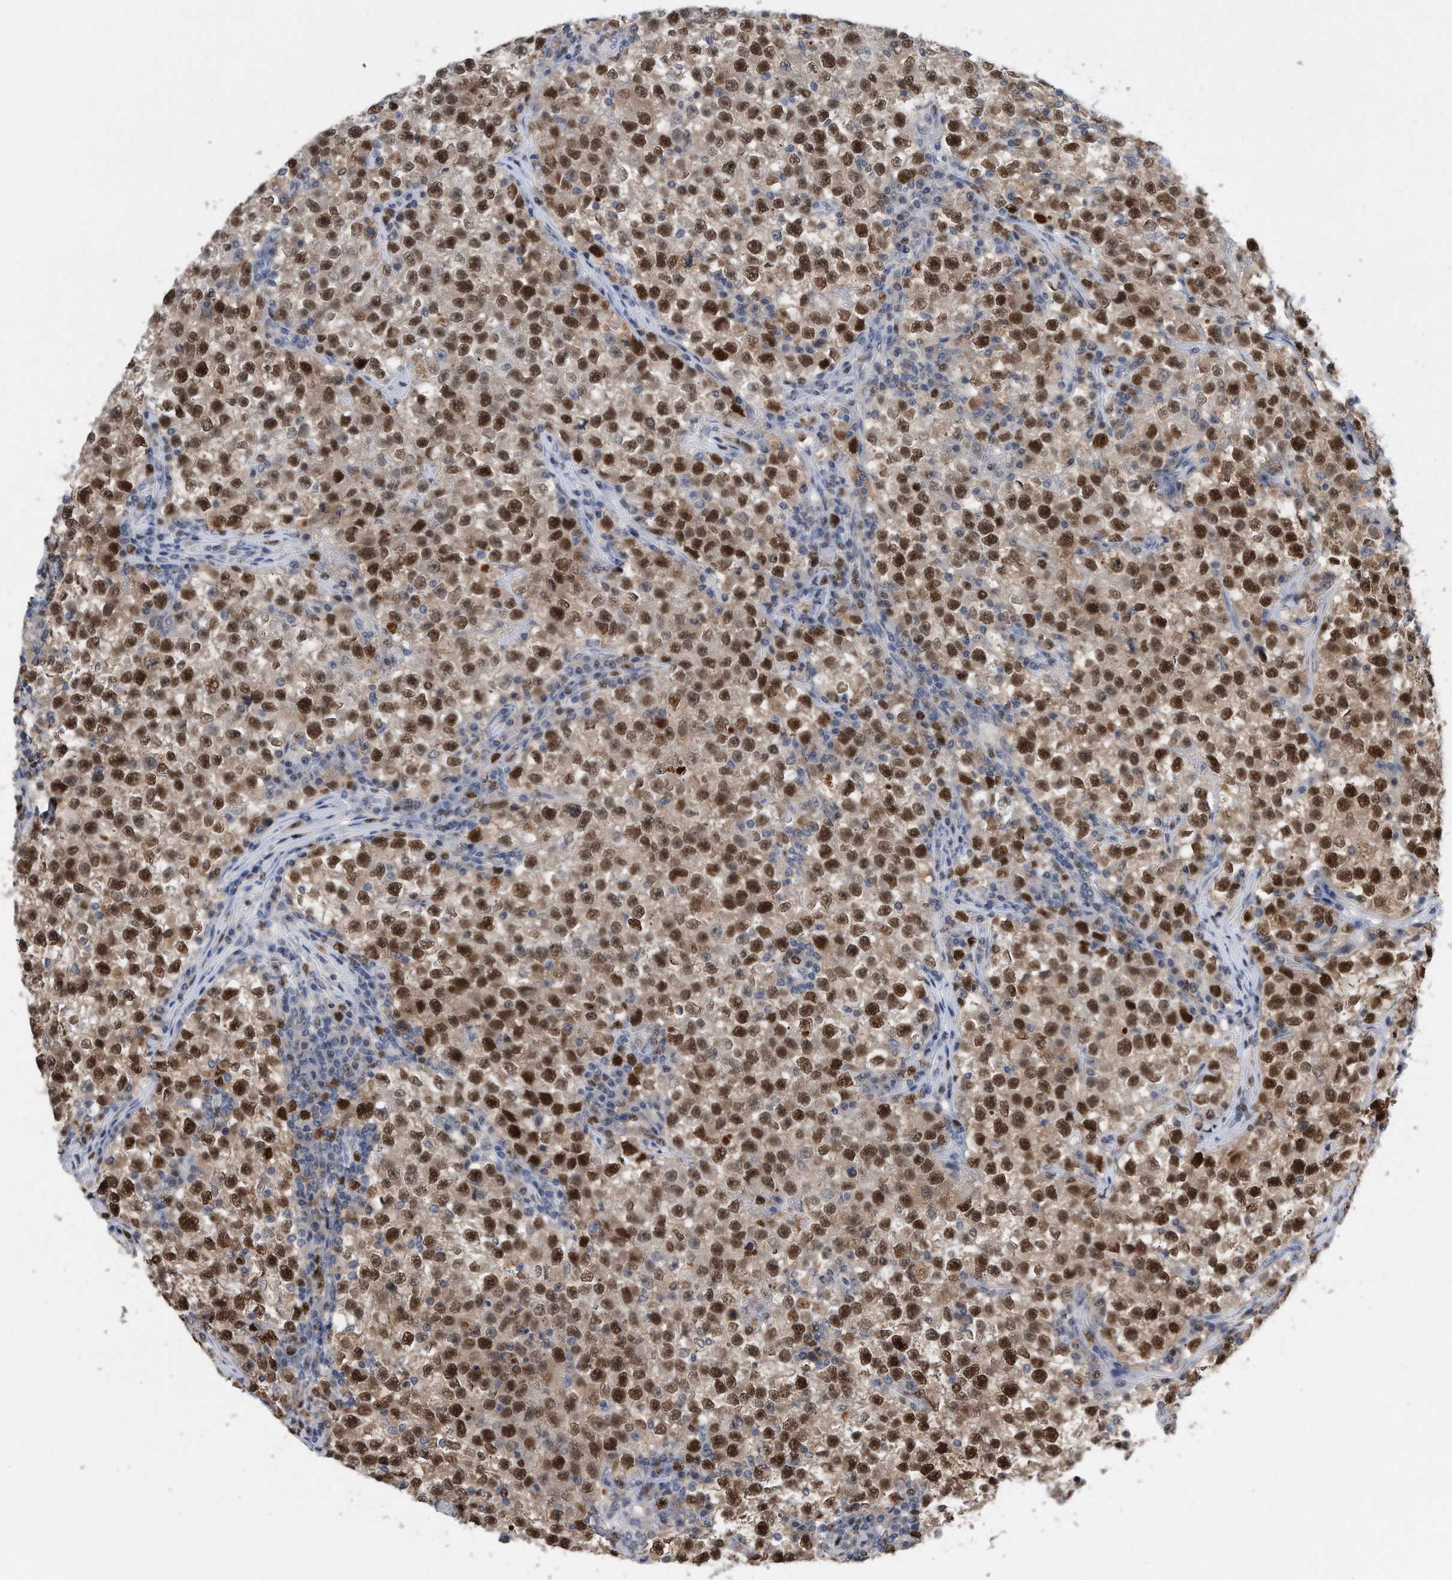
{"staining": {"intensity": "strong", "quantity": ">75%", "location": "nuclear"}, "tissue": "testis cancer", "cell_type": "Tumor cells", "image_type": "cancer", "snomed": [{"axis": "morphology", "description": "Seminoma, NOS"}, {"axis": "topography", "description": "Testis"}], "caption": "This histopathology image demonstrates immunohistochemistry (IHC) staining of human testis seminoma, with high strong nuclear staining in approximately >75% of tumor cells.", "gene": "PCNA", "patient": {"sex": "male", "age": 22}}